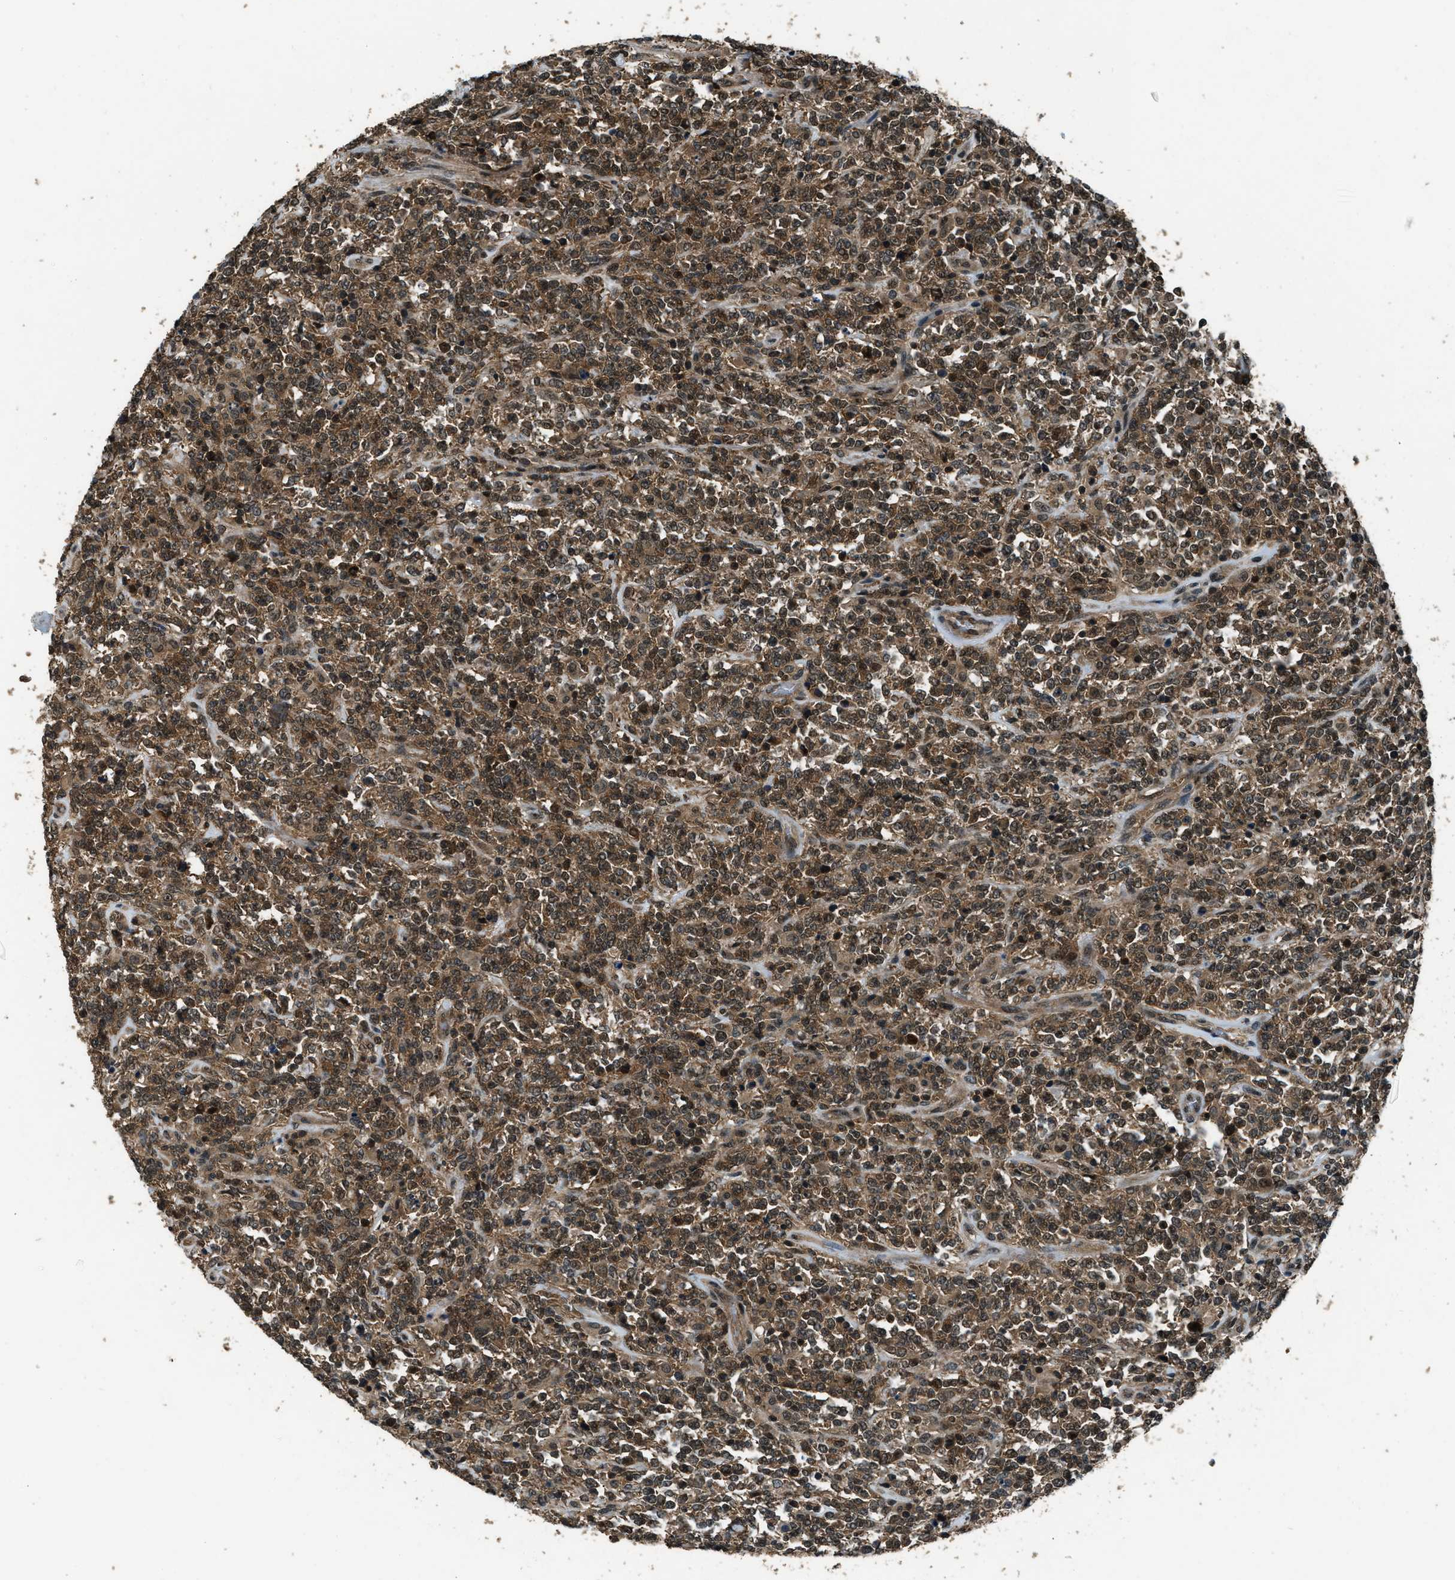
{"staining": {"intensity": "moderate", "quantity": ">75%", "location": "cytoplasmic/membranous"}, "tissue": "lymphoma", "cell_type": "Tumor cells", "image_type": "cancer", "snomed": [{"axis": "morphology", "description": "Malignant lymphoma, non-Hodgkin's type, High grade"}, {"axis": "topography", "description": "Soft tissue"}], "caption": "Moderate cytoplasmic/membranous expression is seen in approximately >75% of tumor cells in high-grade malignant lymphoma, non-Hodgkin's type.", "gene": "NUDCD3", "patient": {"sex": "male", "age": 18}}